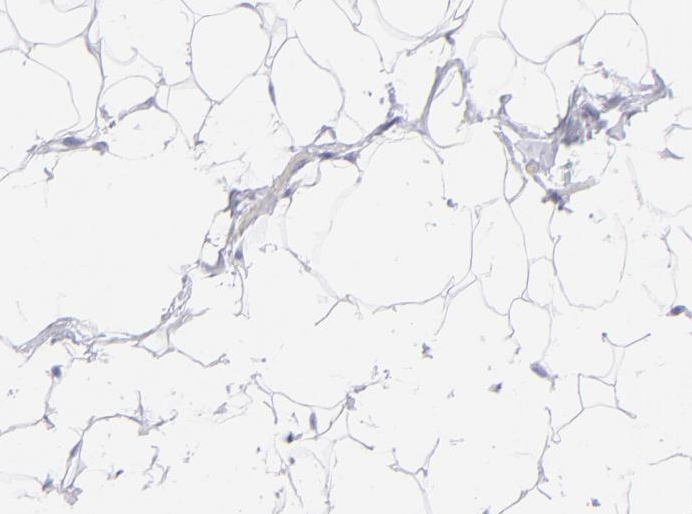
{"staining": {"intensity": "negative", "quantity": "none", "location": "none"}, "tissue": "adipose tissue", "cell_type": "Adipocytes", "image_type": "normal", "snomed": [{"axis": "morphology", "description": "Normal tissue, NOS"}, {"axis": "topography", "description": "Soft tissue"}], "caption": "Immunohistochemistry (IHC) of normal human adipose tissue displays no expression in adipocytes.", "gene": "PIP", "patient": {"sex": "male", "age": 26}}